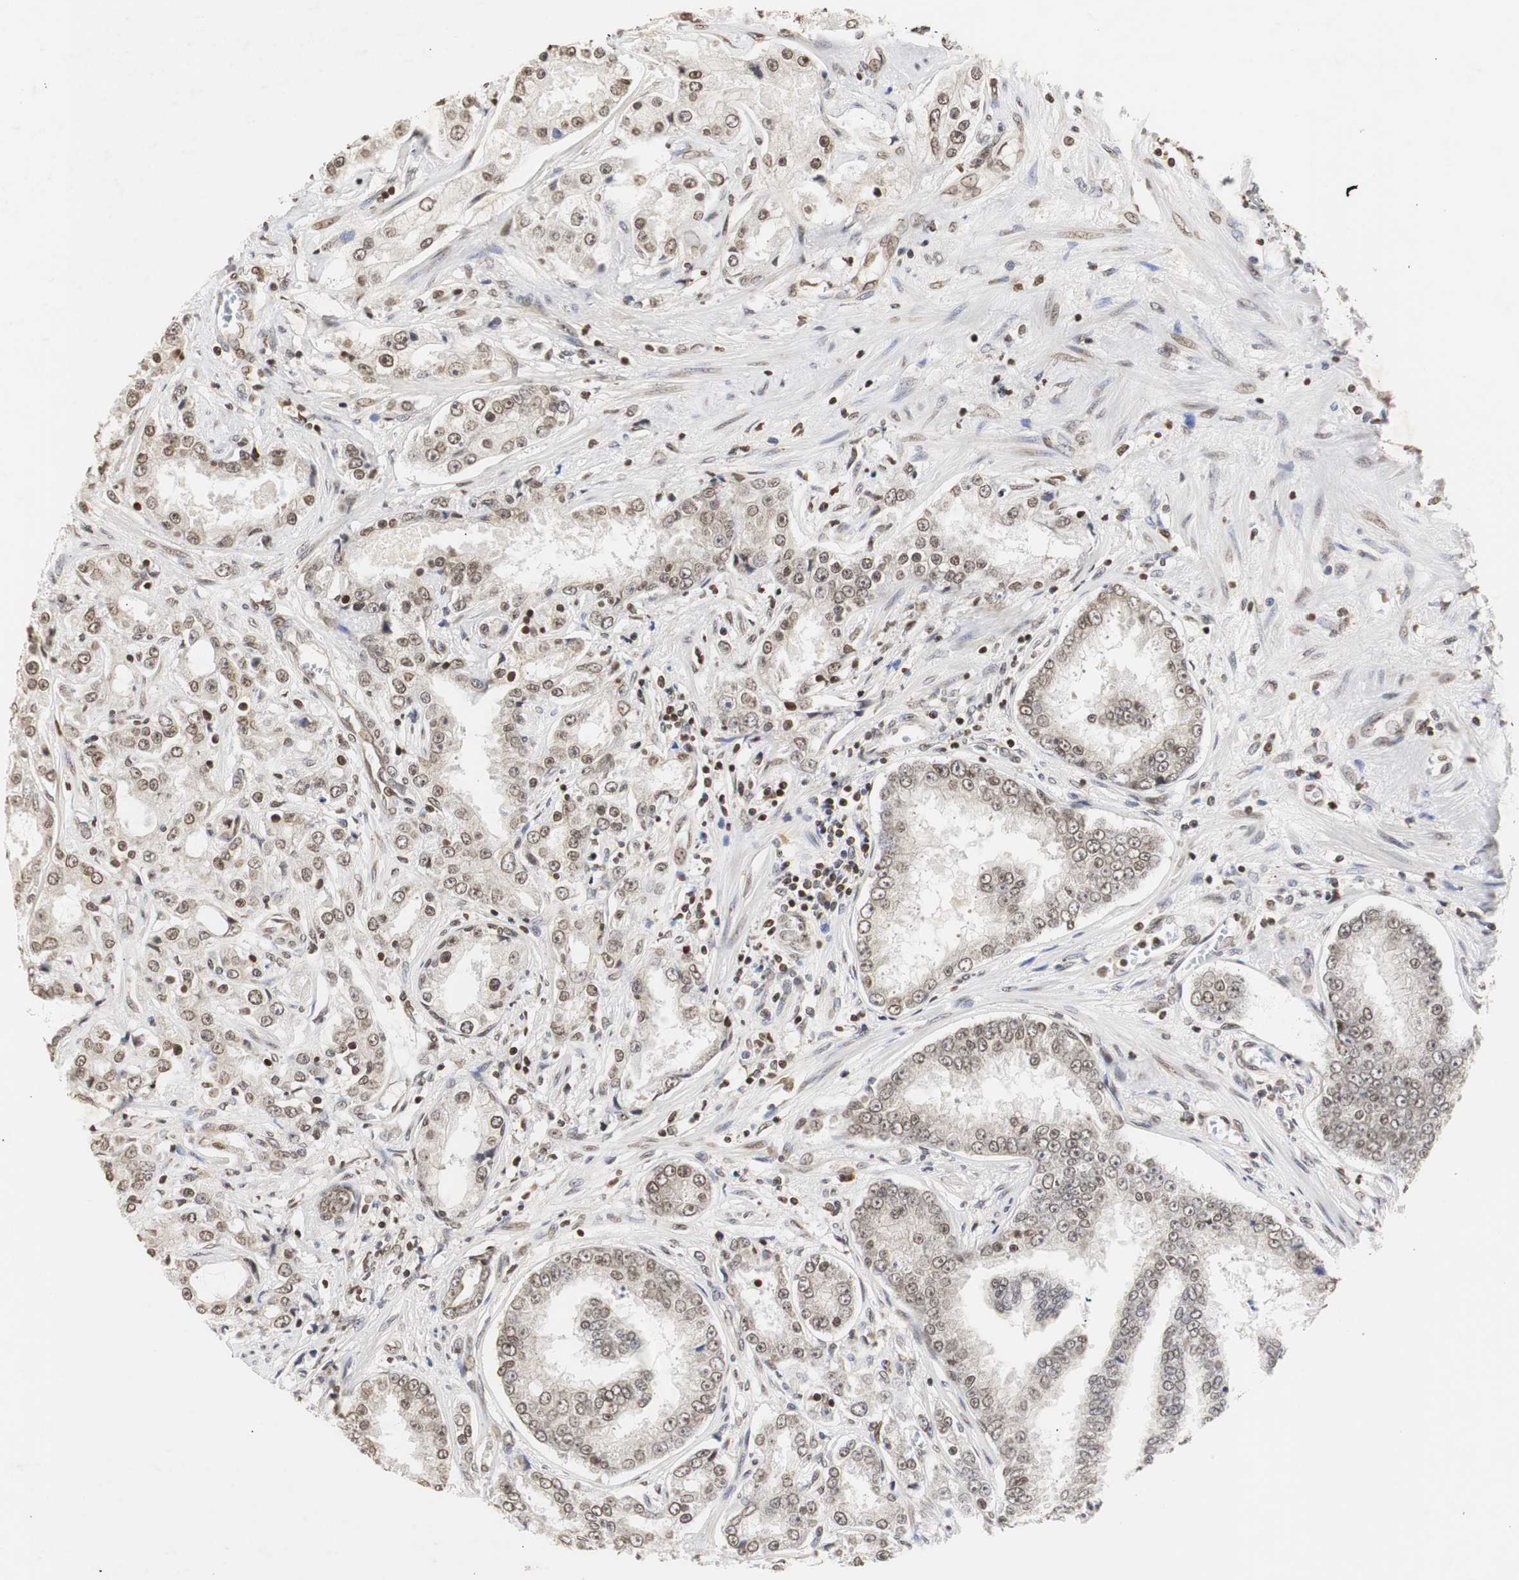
{"staining": {"intensity": "moderate", "quantity": "25%-75%", "location": "nuclear"}, "tissue": "prostate cancer", "cell_type": "Tumor cells", "image_type": "cancer", "snomed": [{"axis": "morphology", "description": "Adenocarcinoma, High grade"}, {"axis": "topography", "description": "Prostate"}], "caption": "High-grade adenocarcinoma (prostate) was stained to show a protein in brown. There is medium levels of moderate nuclear positivity in approximately 25%-75% of tumor cells.", "gene": "ZFC3H1", "patient": {"sex": "male", "age": 73}}